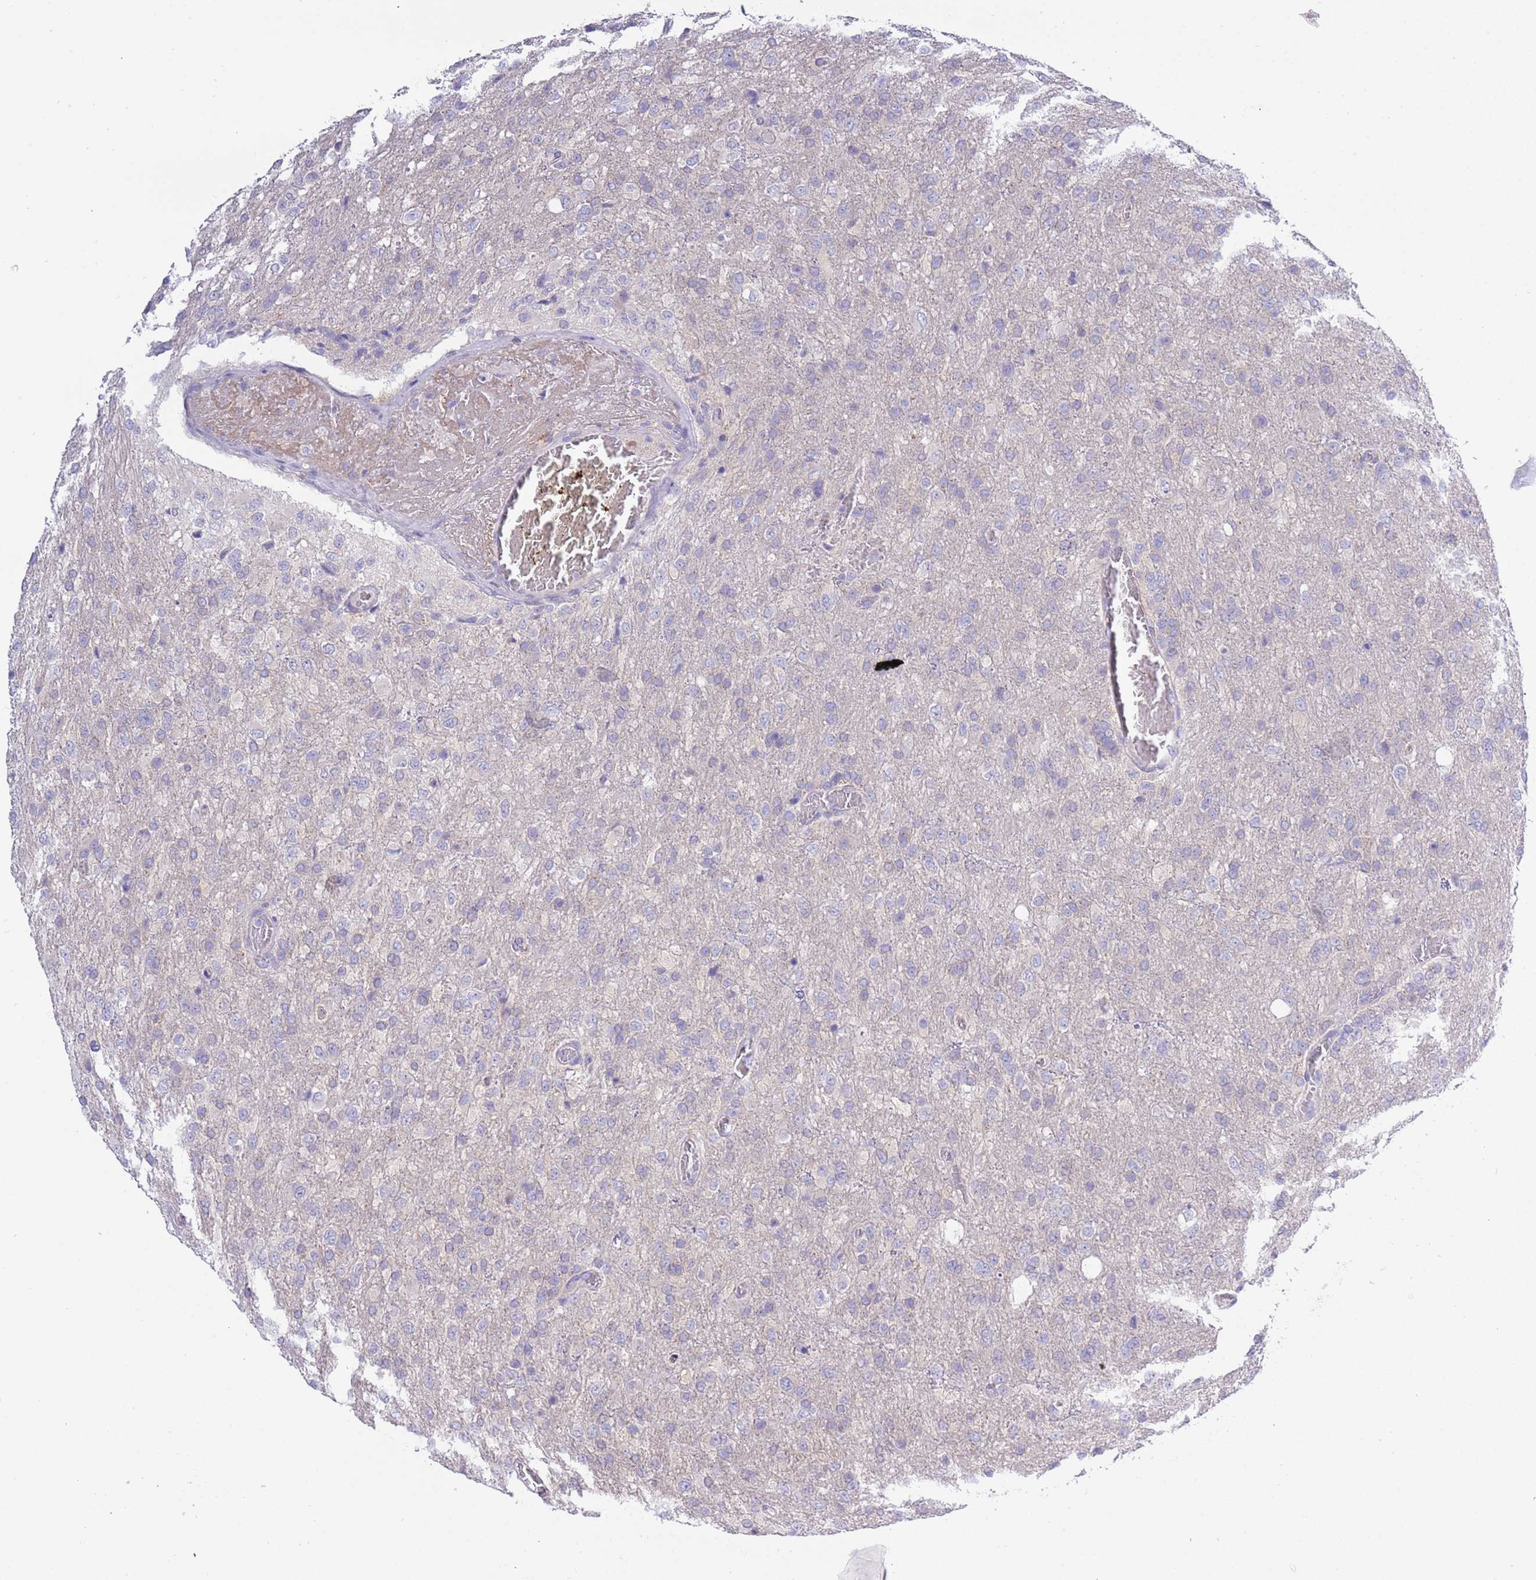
{"staining": {"intensity": "negative", "quantity": "none", "location": "none"}, "tissue": "glioma", "cell_type": "Tumor cells", "image_type": "cancer", "snomed": [{"axis": "morphology", "description": "Glioma, malignant, High grade"}, {"axis": "topography", "description": "Brain"}], "caption": "This histopathology image is of malignant high-grade glioma stained with IHC to label a protein in brown with the nuclei are counter-stained blue. There is no positivity in tumor cells.", "gene": "STIP1", "patient": {"sex": "female", "age": 74}}